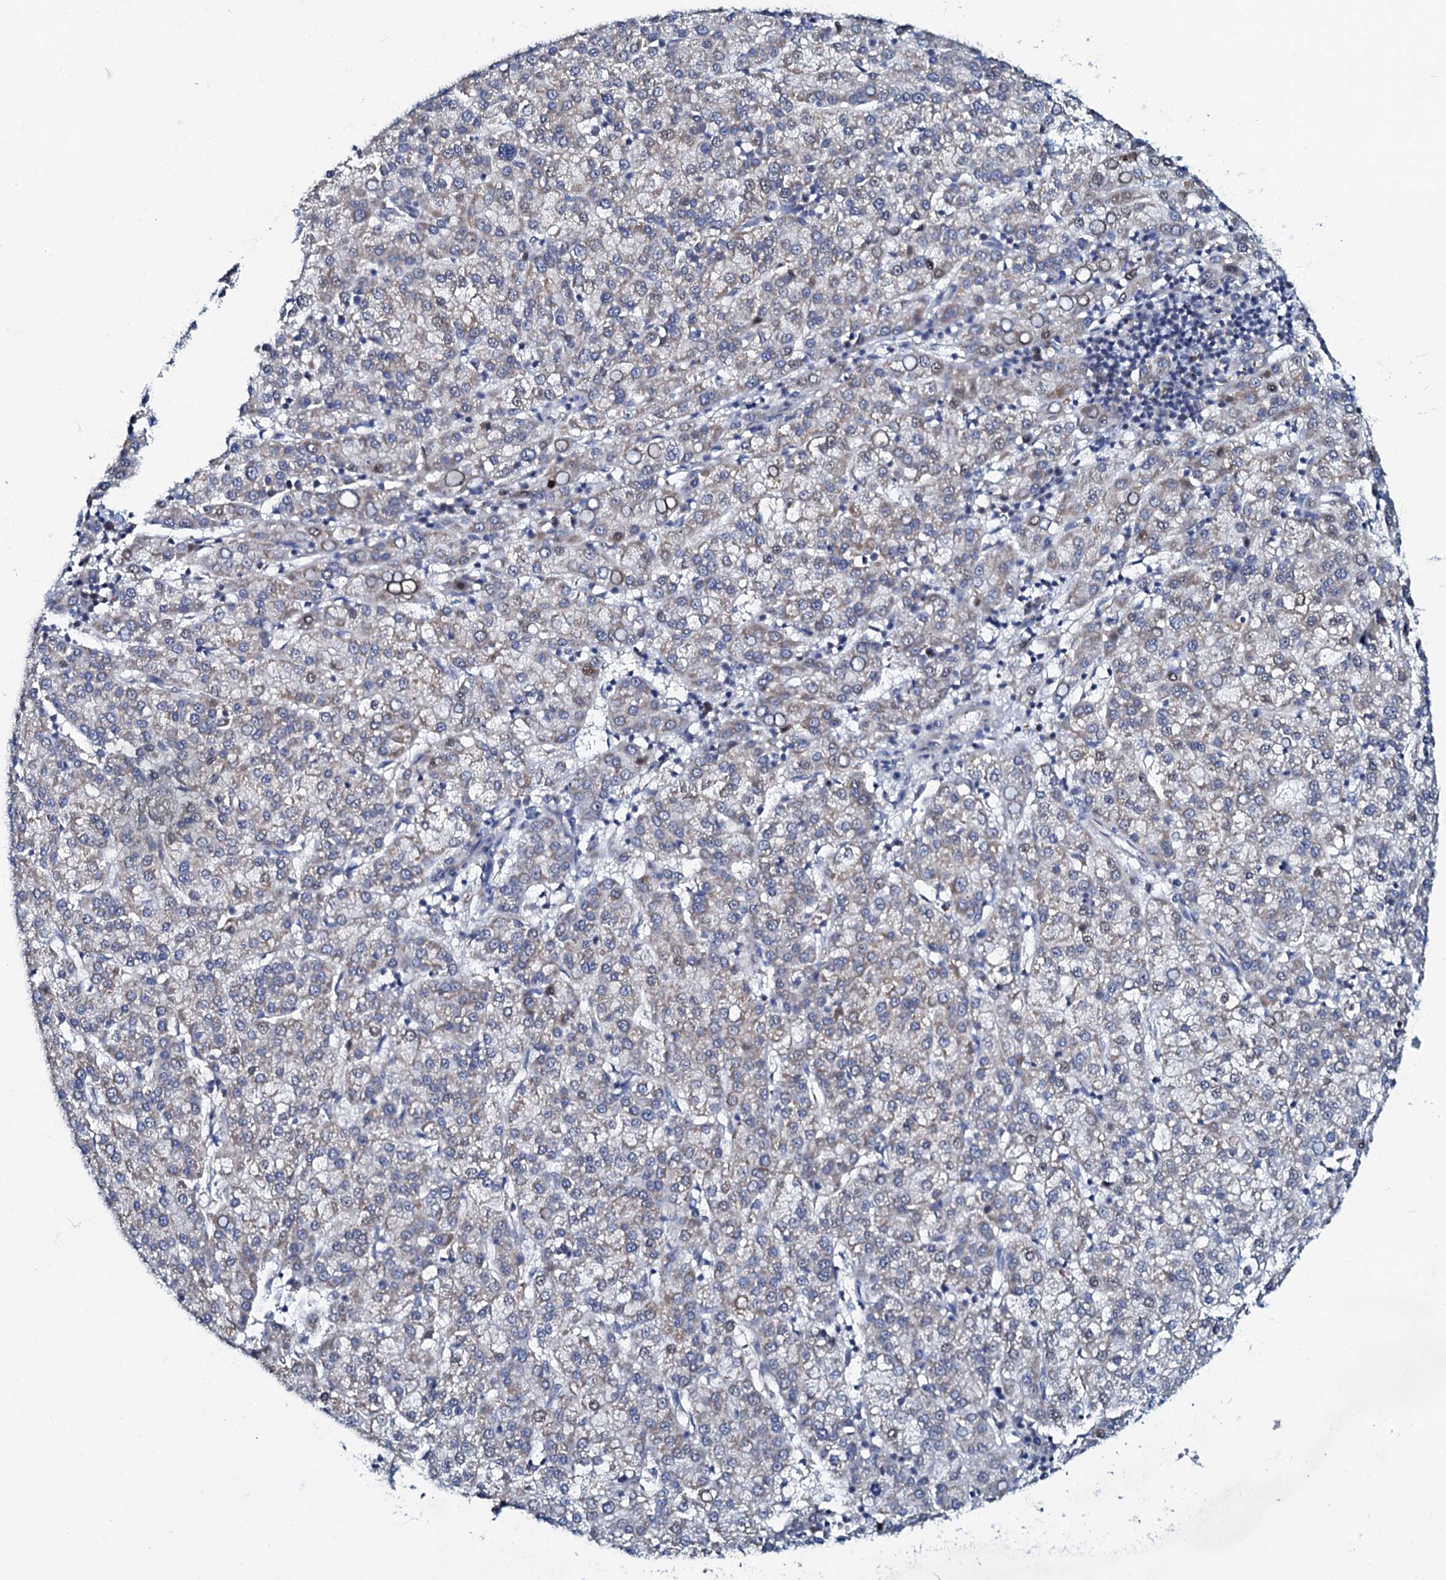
{"staining": {"intensity": "weak", "quantity": "<25%", "location": "cytoplasmic/membranous"}, "tissue": "liver cancer", "cell_type": "Tumor cells", "image_type": "cancer", "snomed": [{"axis": "morphology", "description": "Carcinoma, Hepatocellular, NOS"}, {"axis": "topography", "description": "Liver"}], "caption": "This is an immunohistochemistry (IHC) photomicrograph of liver cancer. There is no positivity in tumor cells.", "gene": "MRPL51", "patient": {"sex": "female", "age": 58}}